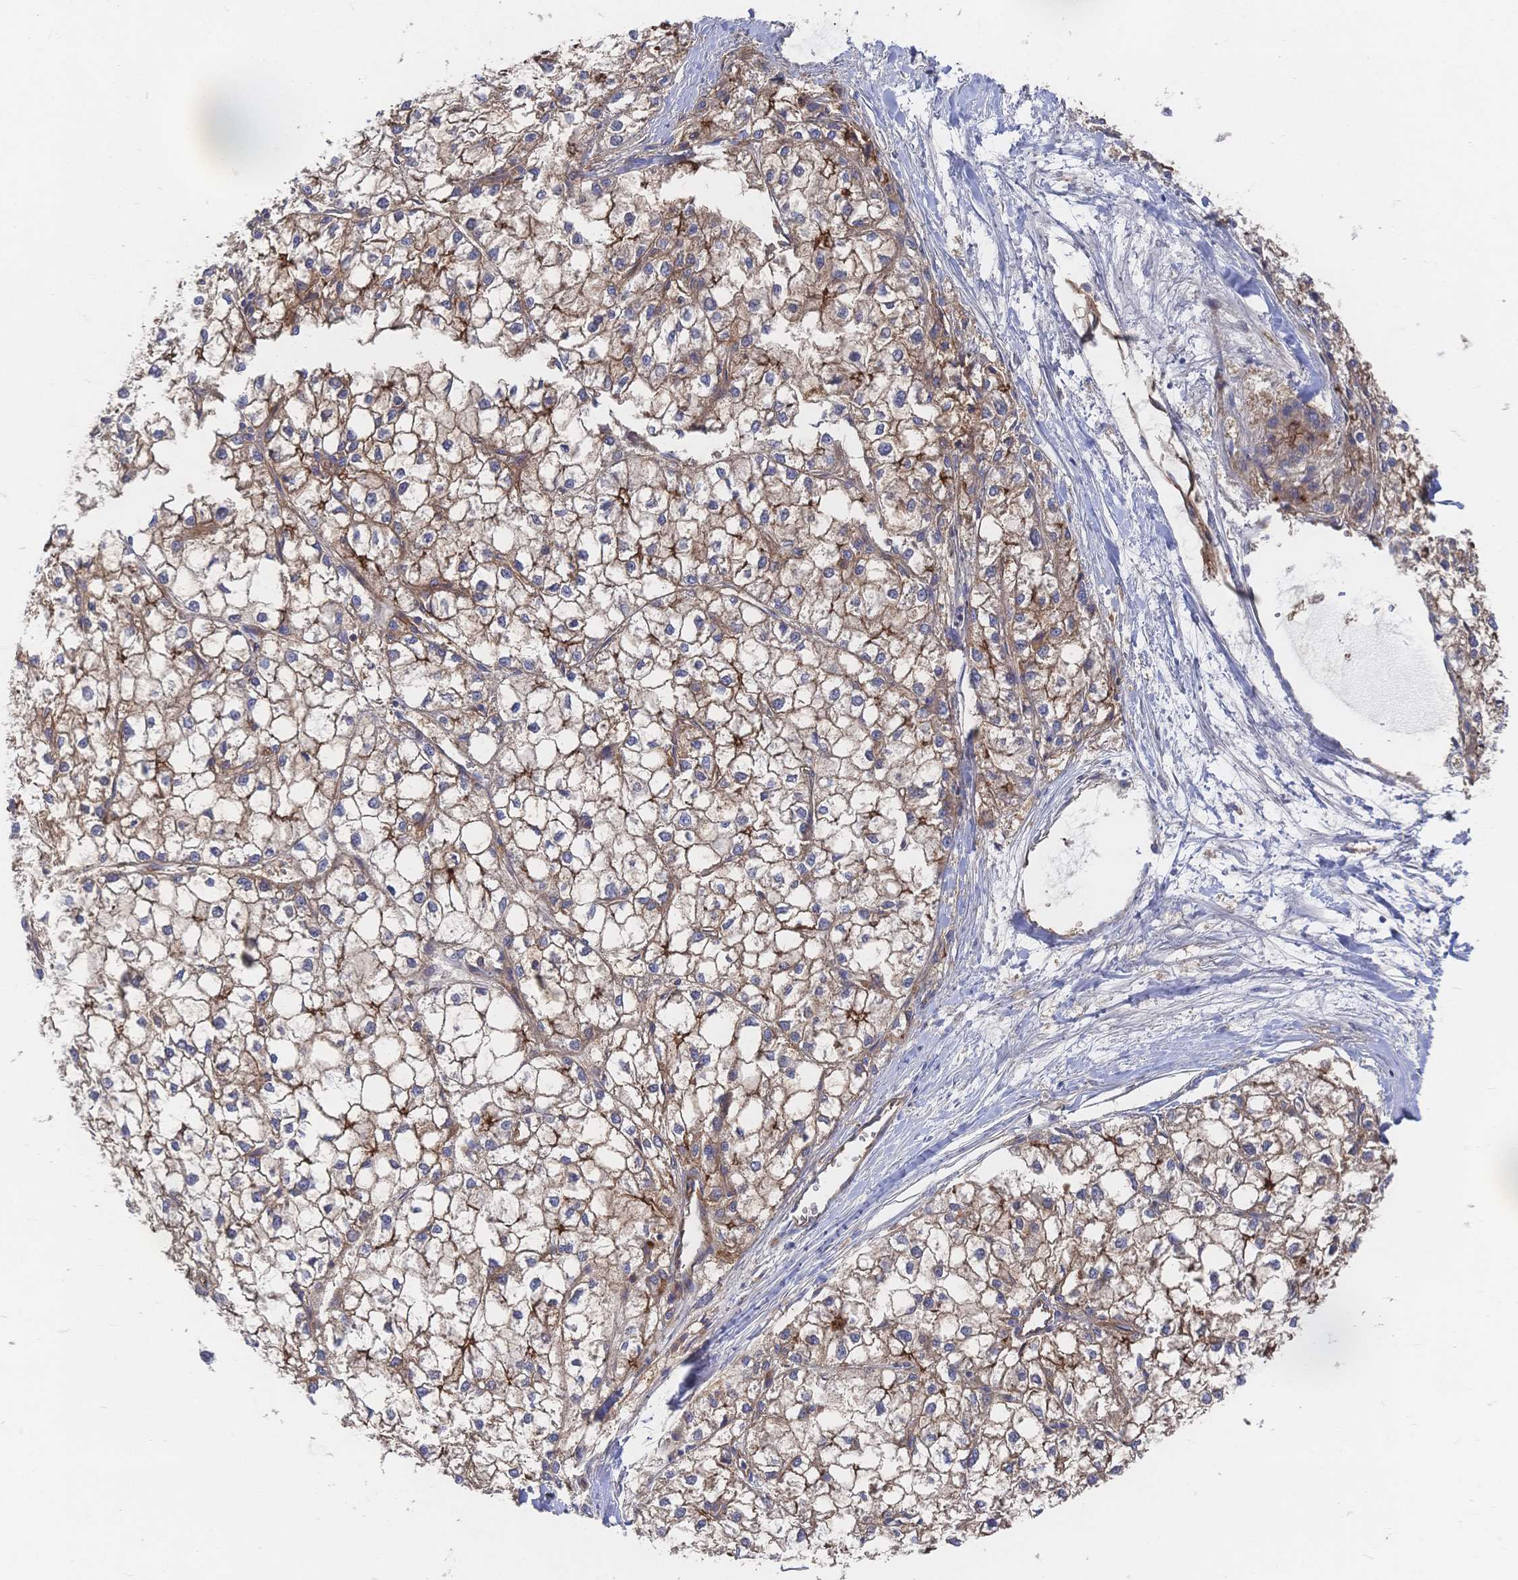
{"staining": {"intensity": "moderate", "quantity": ">75%", "location": "cytoplasmic/membranous"}, "tissue": "liver cancer", "cell_type": "Tumor cells", "image_type": "cancer", "snomed": [{"axis": "morphology", "description": "Carcinoma, Hepatocellular, NOS"}, {"axis": "topography", "description": "Liver"}], "caption": "Immunohistochemistry of liver cancer displays medium levels of moderate cytoplasmic/membranous positivity in about >75% of tumor cells.", "gene": "F11R", "patient": {"sex": "female", "age": 43}}